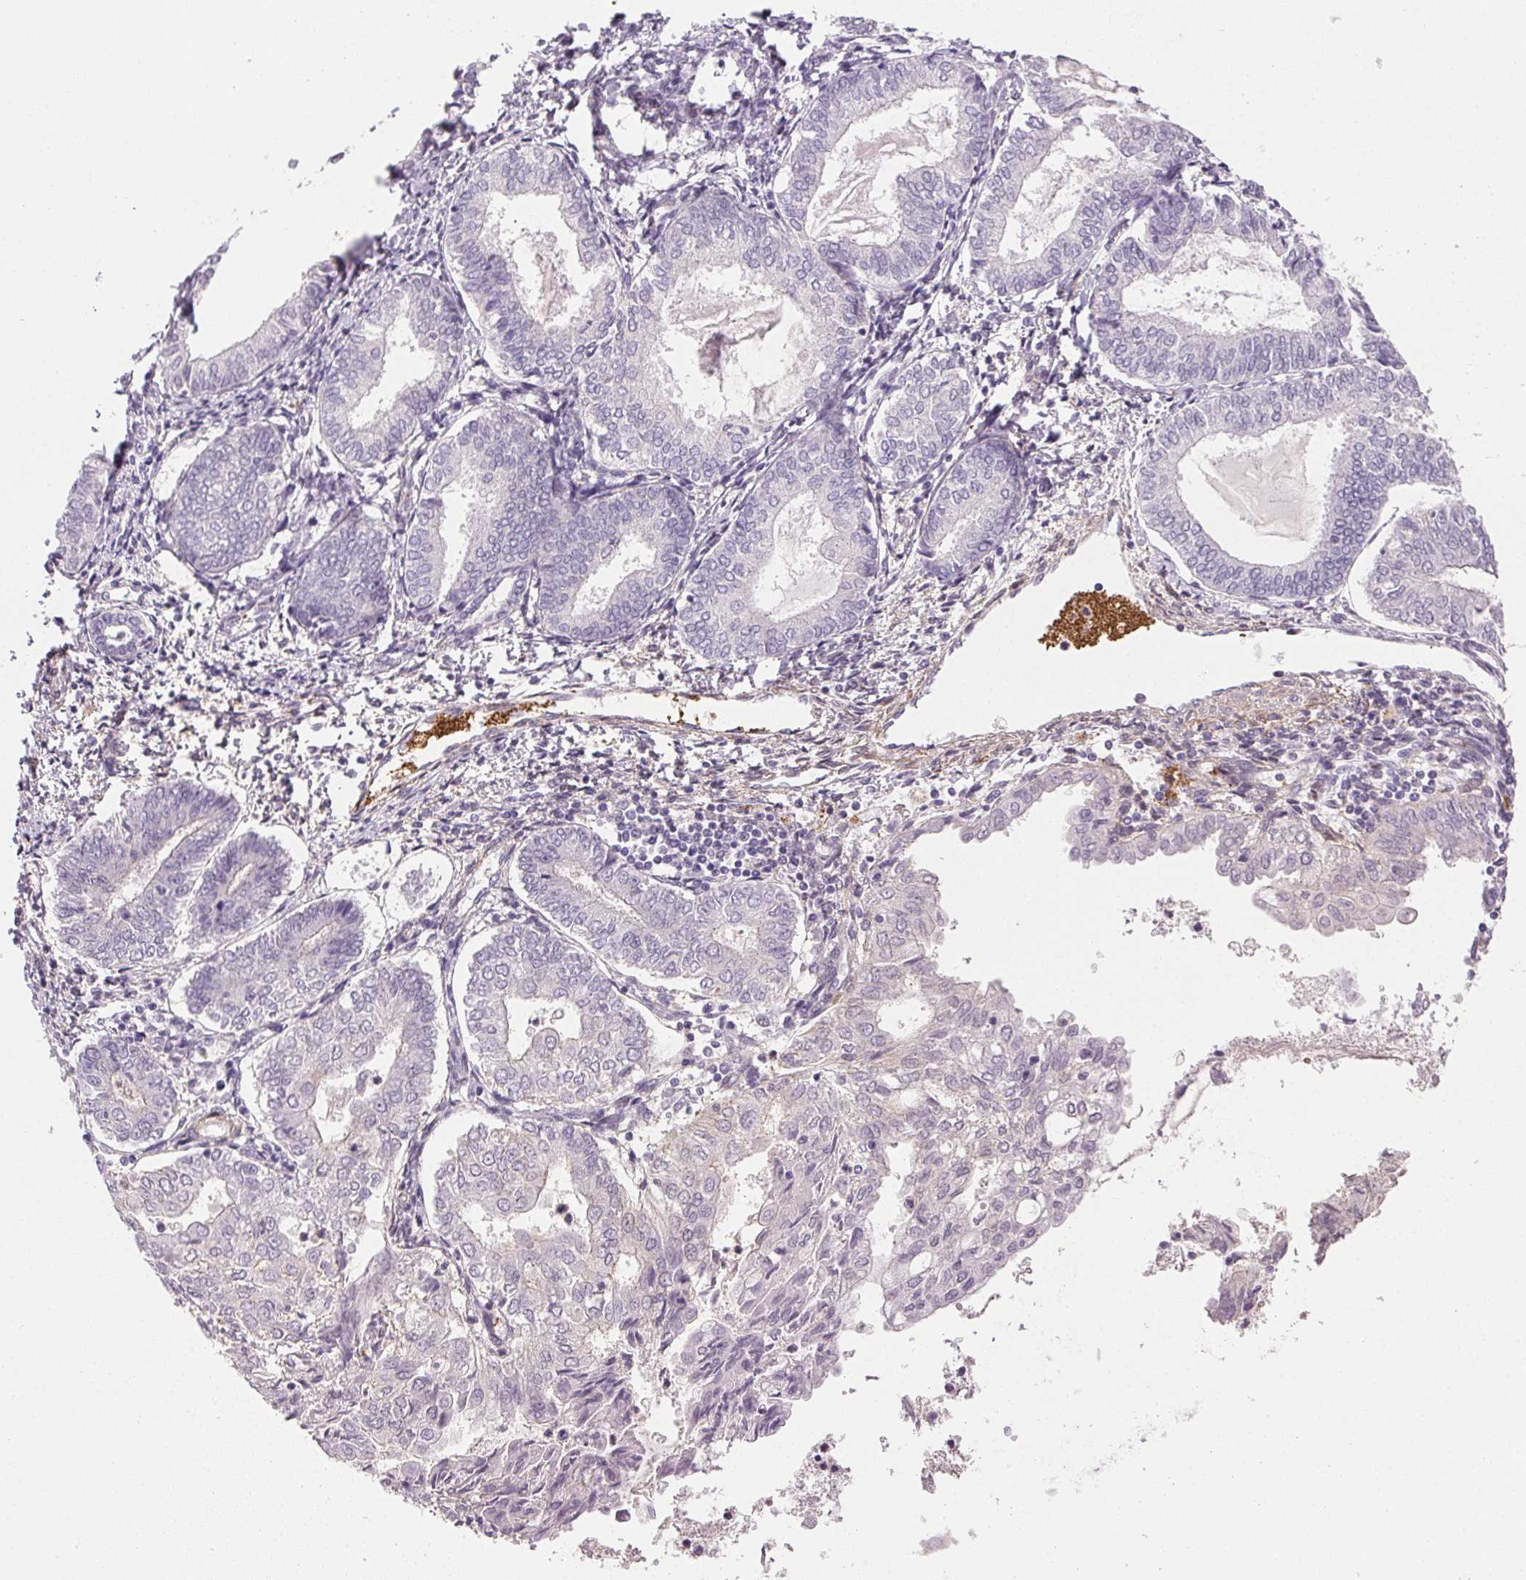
{"staining": {"intensity": "negative", "quantity": "none", "location": "none"}, "tissue": "endometrial cancer", "cell_type": "Tumor cells", "image_type": "cancer", "snomed": [{"axis": "morphology", "description": "Adenocarcinoma, NOS"}, {"axis": "topography", "description": "Endometrium"}], "caption": "High magnification brightfield microscopy of endometrial cancer stained with DAB (3,3'-diaminobenzidine) (brown) and counterstained with hematoxylin (blue): tumor cells show no significant staining.", "gene": "PRL", "patient": {"sex": "female", "age": 68}}